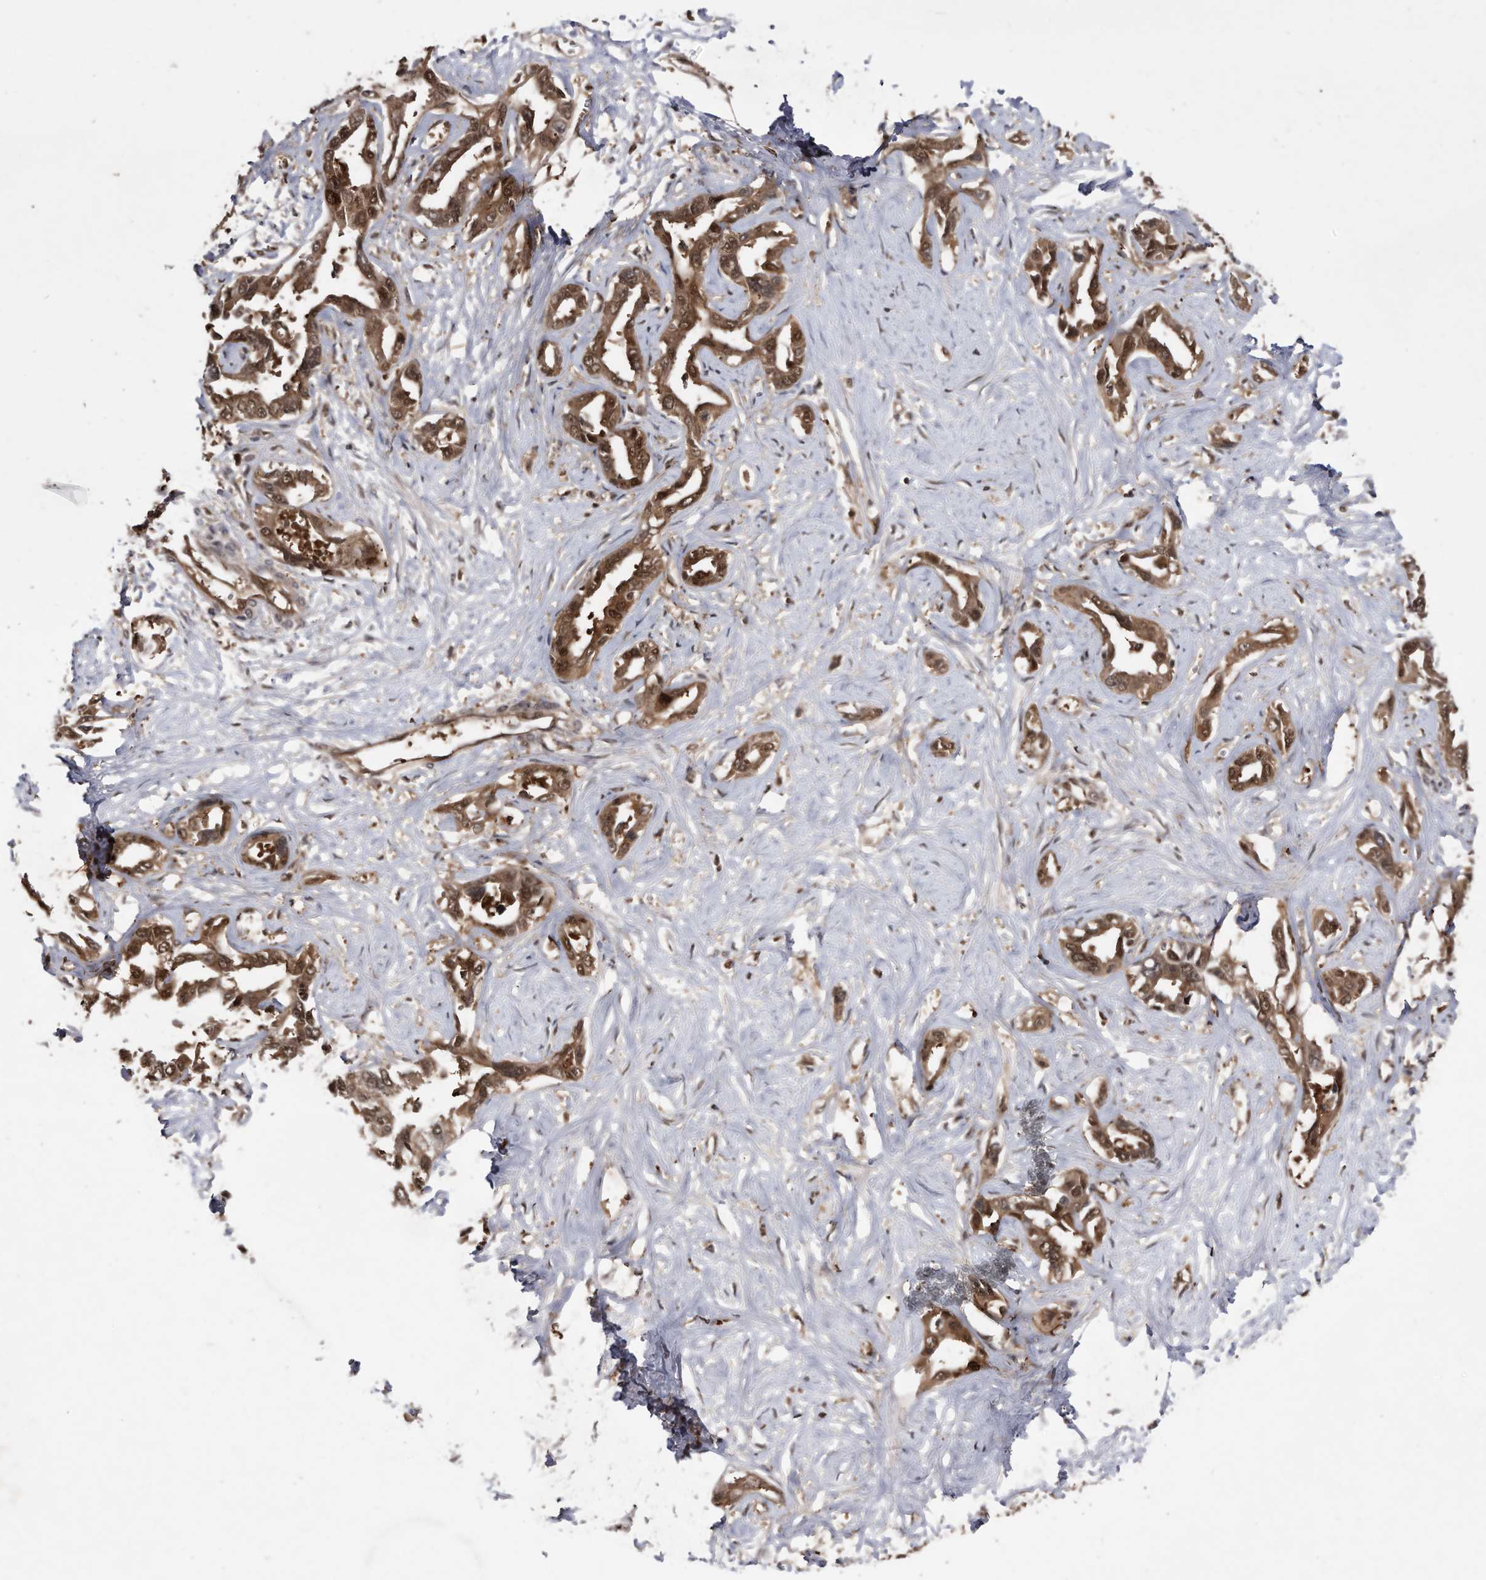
{"staining": {"intensity": "moderate", "quantity": ">75%", "location": "cytoplasmic/membranous,nuclear"}, "tissue": "liver cancer", "cell_type": "Tumor cells", "image_type": "cancer", "snomed": [{"axis": "morphology", "description": "Cholangiocarcinoma"}, {"axis": "topography", "description": "Liver"}], "caption": "Protein staining of liver cancer (cholangiocarcinoma) tissue reveals moderate cytoplasmic/membranous and nuclear expression in about >75% of tumor cells.", "gene": "RAD23B", "patient": {"sex": "male", "age": 59}}